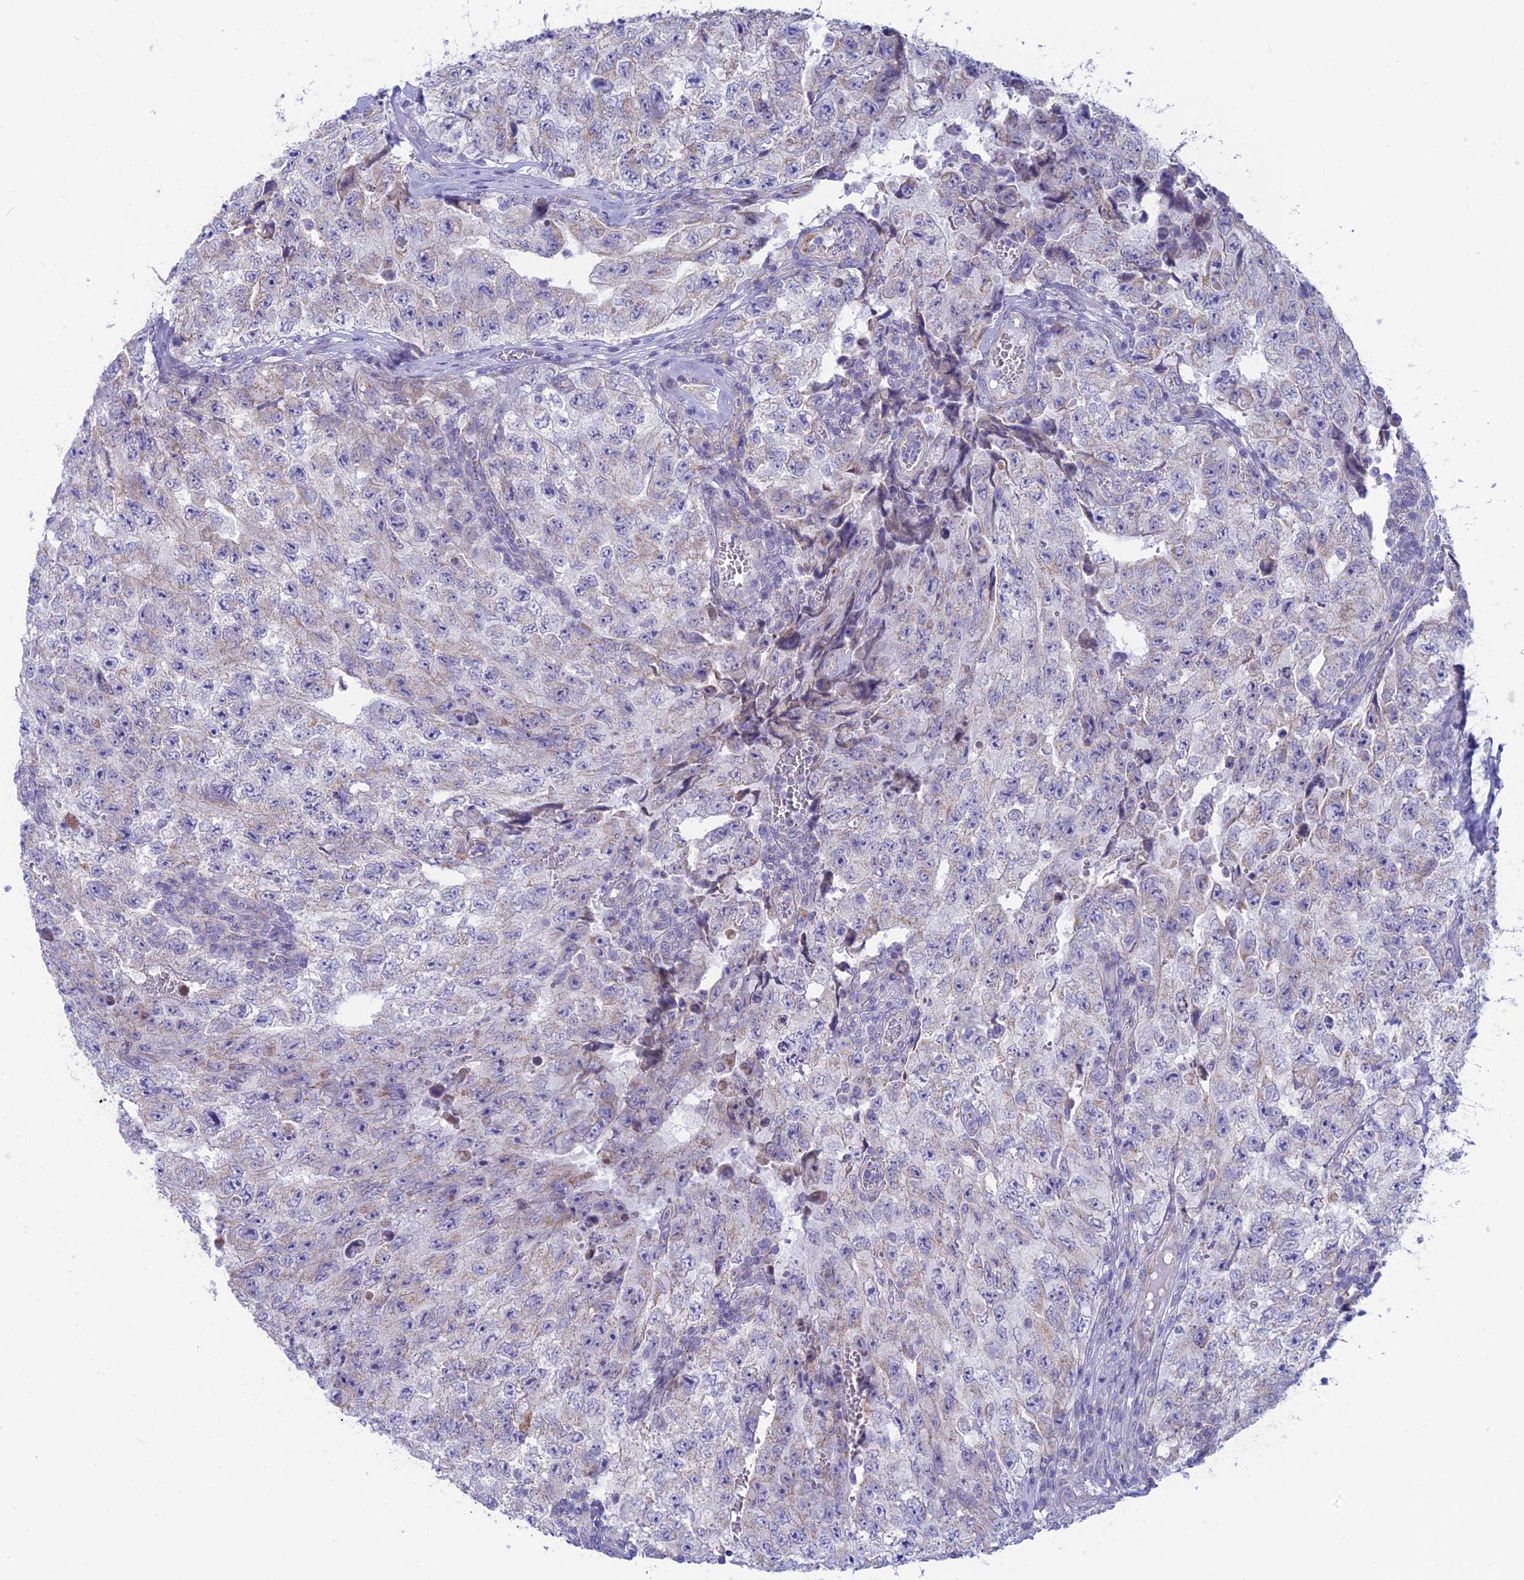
{"staining": {"intensity": "weak", "quantity": "<25%", "location": "cytoplasmic/membranous"}, "tissue": "testis cancer", "cell_type": "Tumor cells", "image_type": "cancer", "snomed": [{"axis": "morphology", "description": "Carcinoma, Embryonal, NOS"}, {"axis": "topography", "description": "Testis"}], "caption": "There is no significant positivity in tumor cells of testis cancer.", "gene": "PLAC9", "patient": {"sex": "male", "age": 17}}